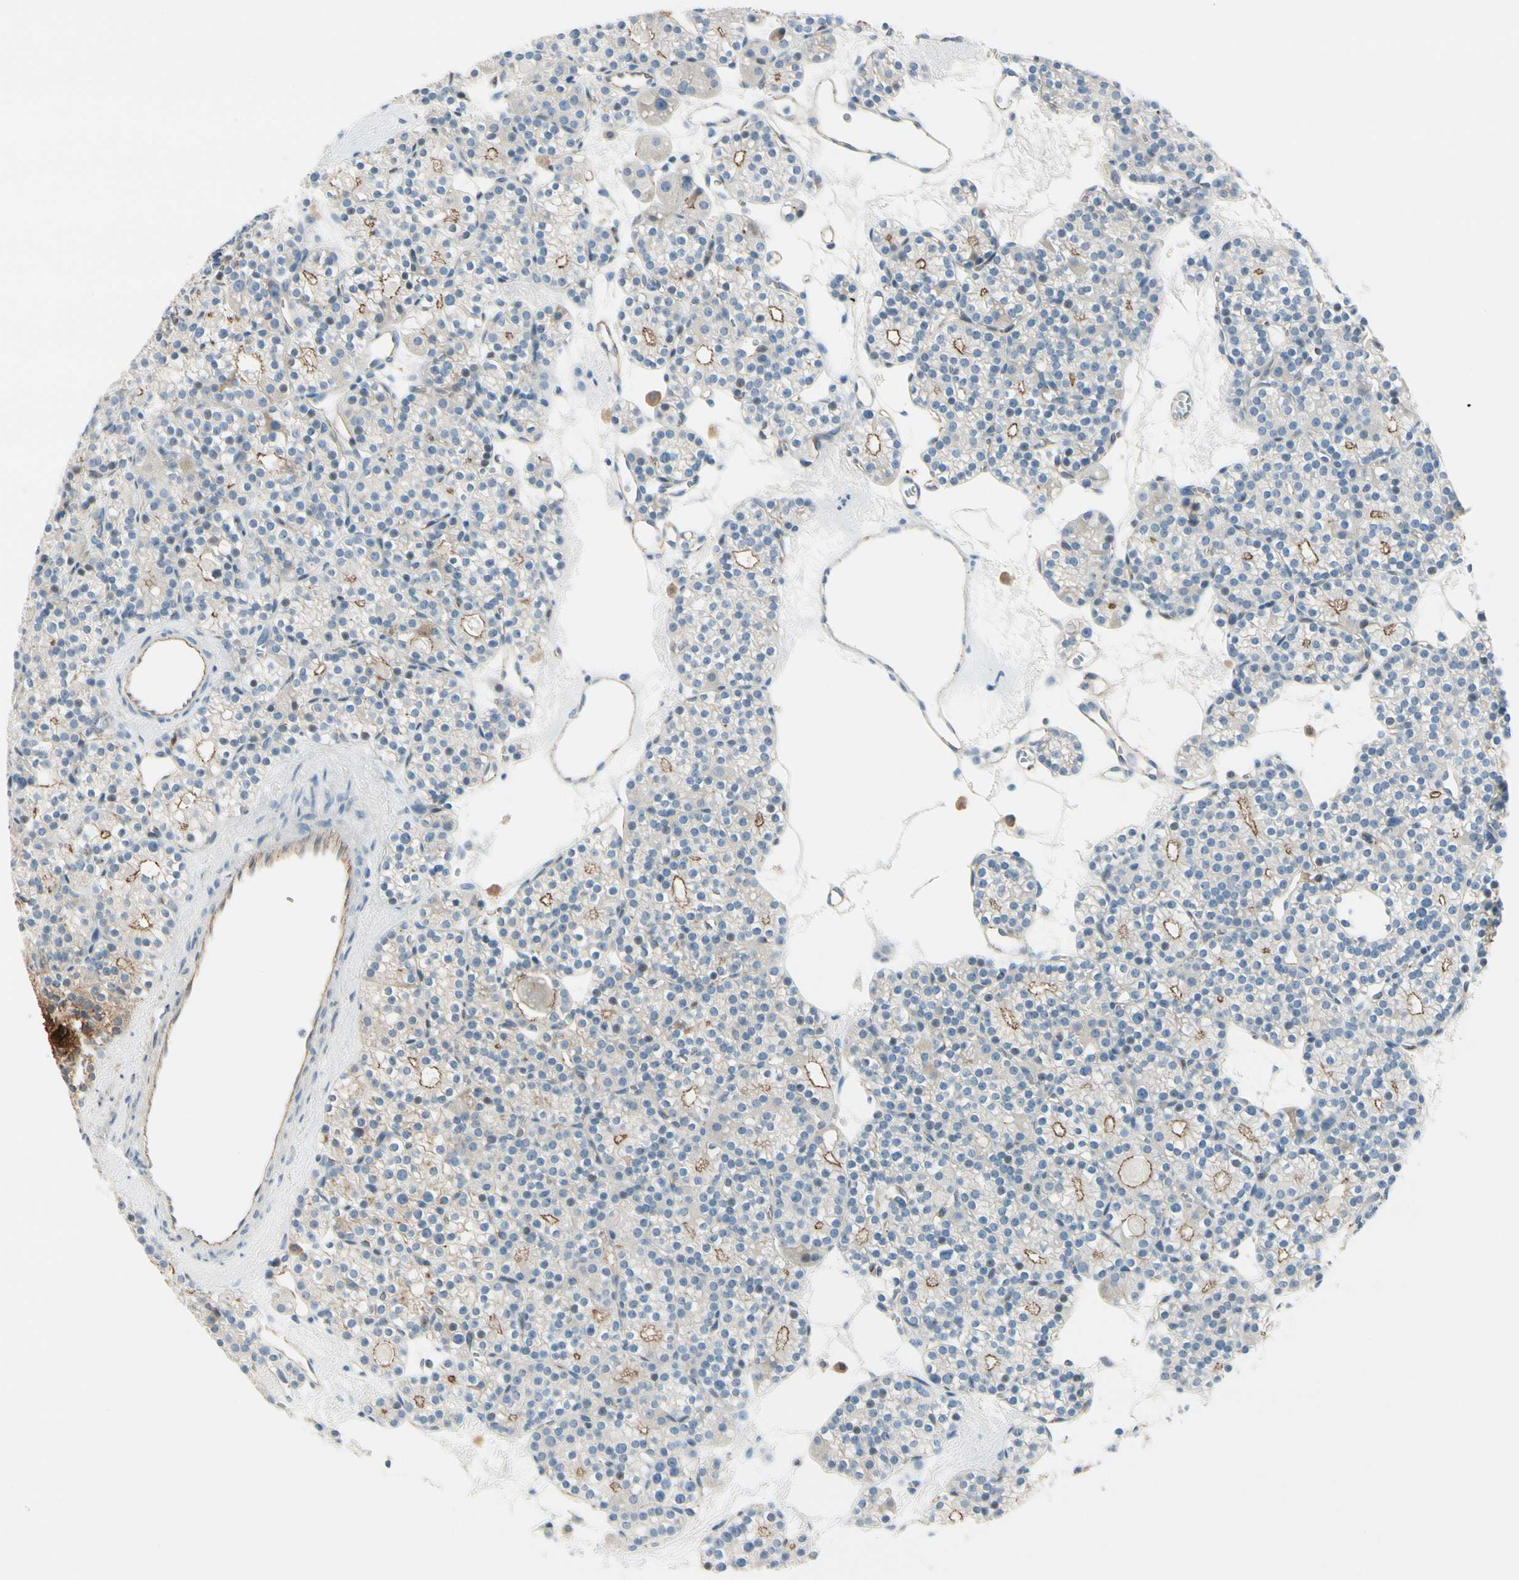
{"staining": {"intensity": "weak", "quantity": "25%-75%", "location": "cytoplasmic/membranous"}, "tissue": "parathyroid gland", "cell_type": "Glandular cells", "image_type": "normal", "snomed": [{"axis": "morphology", "description": "Normal tissue, NOS"}, {"axis": "topography", "description": "Parathyroid gland"}], "caption": "Immunohistochemistry (IHC) staining of normal parathyroid gland, which displays low levels of weak cytoplasmic/membranous expression in approximately 25%-75% of glandular cells indicating weak cytoplasmic/membranous protein expression. The staining was performed using DAB (3,3'-diaminobenzidine) (brown) for protein detection and nuclei were counterstained in hematoxylin (blue).", "gene": "TJP1", "patient": {"sex": "female", "age": 64}}